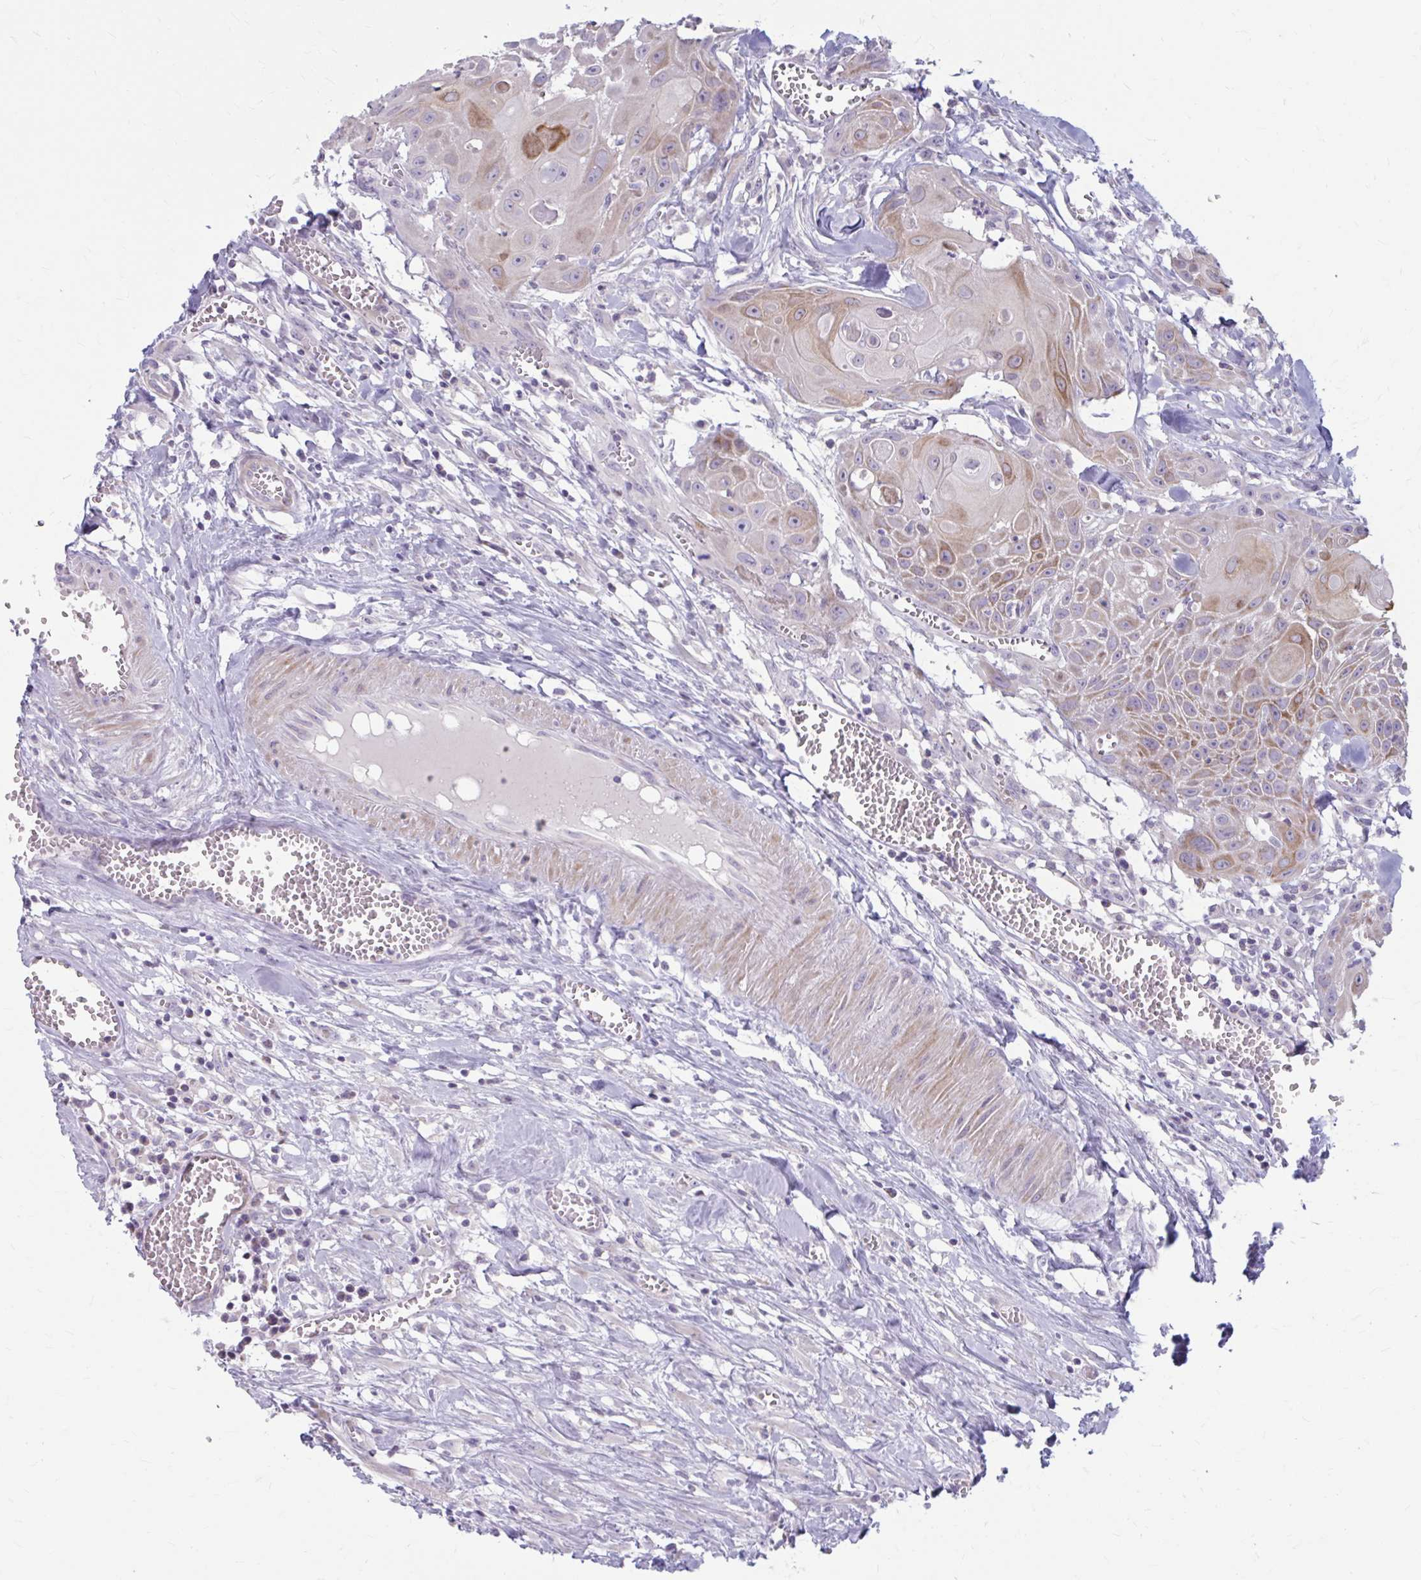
{"staining": {"intensity": "moderate", "quantity": "<25%", "location": "cytoplasmic/membranous"}, "tissue": "head and neck cancer", "cell_type": "Tumor cells", "image_type": "cancer", "snomed": [{"axis": "morphology", "description": "Squamous cell carcinoma, NOS"}, {"axis": "topography", "description": "Lymph node"}, {"axis": "topography", "description": "Salivary gland"}, {"axis": "topography", "description": "Head-Neck"}], "caption": "The micrograph exhibits immunohistochemical staining of squamous cell carcinoma (head and neck). There is moderate cytoplasmic/membranous staining is seen in approximately <25% of tumor cells.", "gene": "MSMO1", "patient": {"sex": "female", "age": 74}}